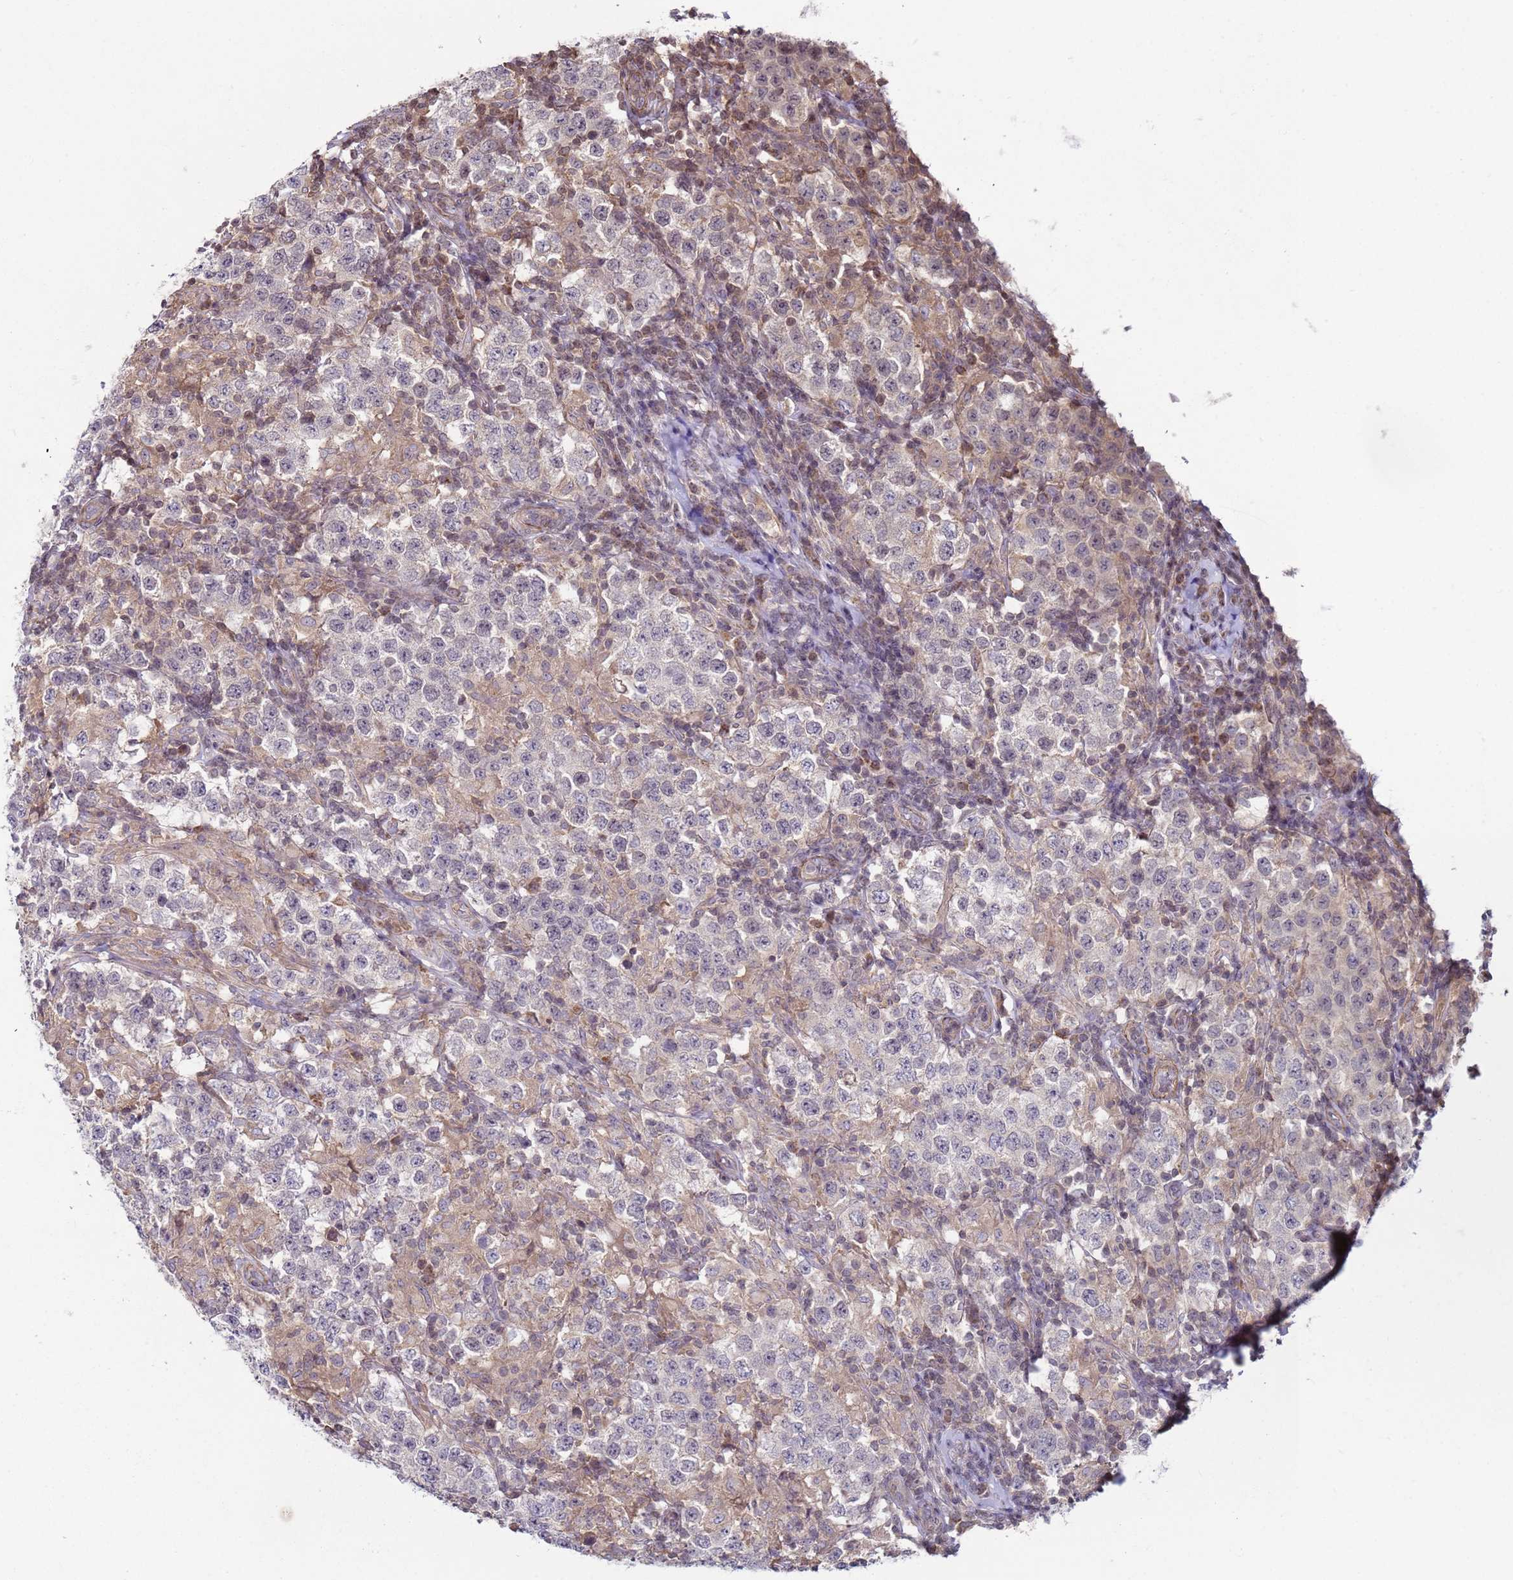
{"staining": {"intensity": "negative", "quantity": "none", "location": "none"}, "tissue": "testis cancer", "cell_type": "Tumor cells", "image_type": "cancer", "snomed": [{"axis": "morphology", "description": "Seminoma, NOS"}, {"axis": "morphology", "description": "Carcinoma, Embryonal, NOS"}, {"axis": "topography", "description": "Testis"}], "caption": "This is an immunohistochemistry (IHC) photomicrograph of human testis seminoma. There is no positivity in tumor cells.", "gene": "SNAPC4", "patient": {"sex": "male", "age": 41}}